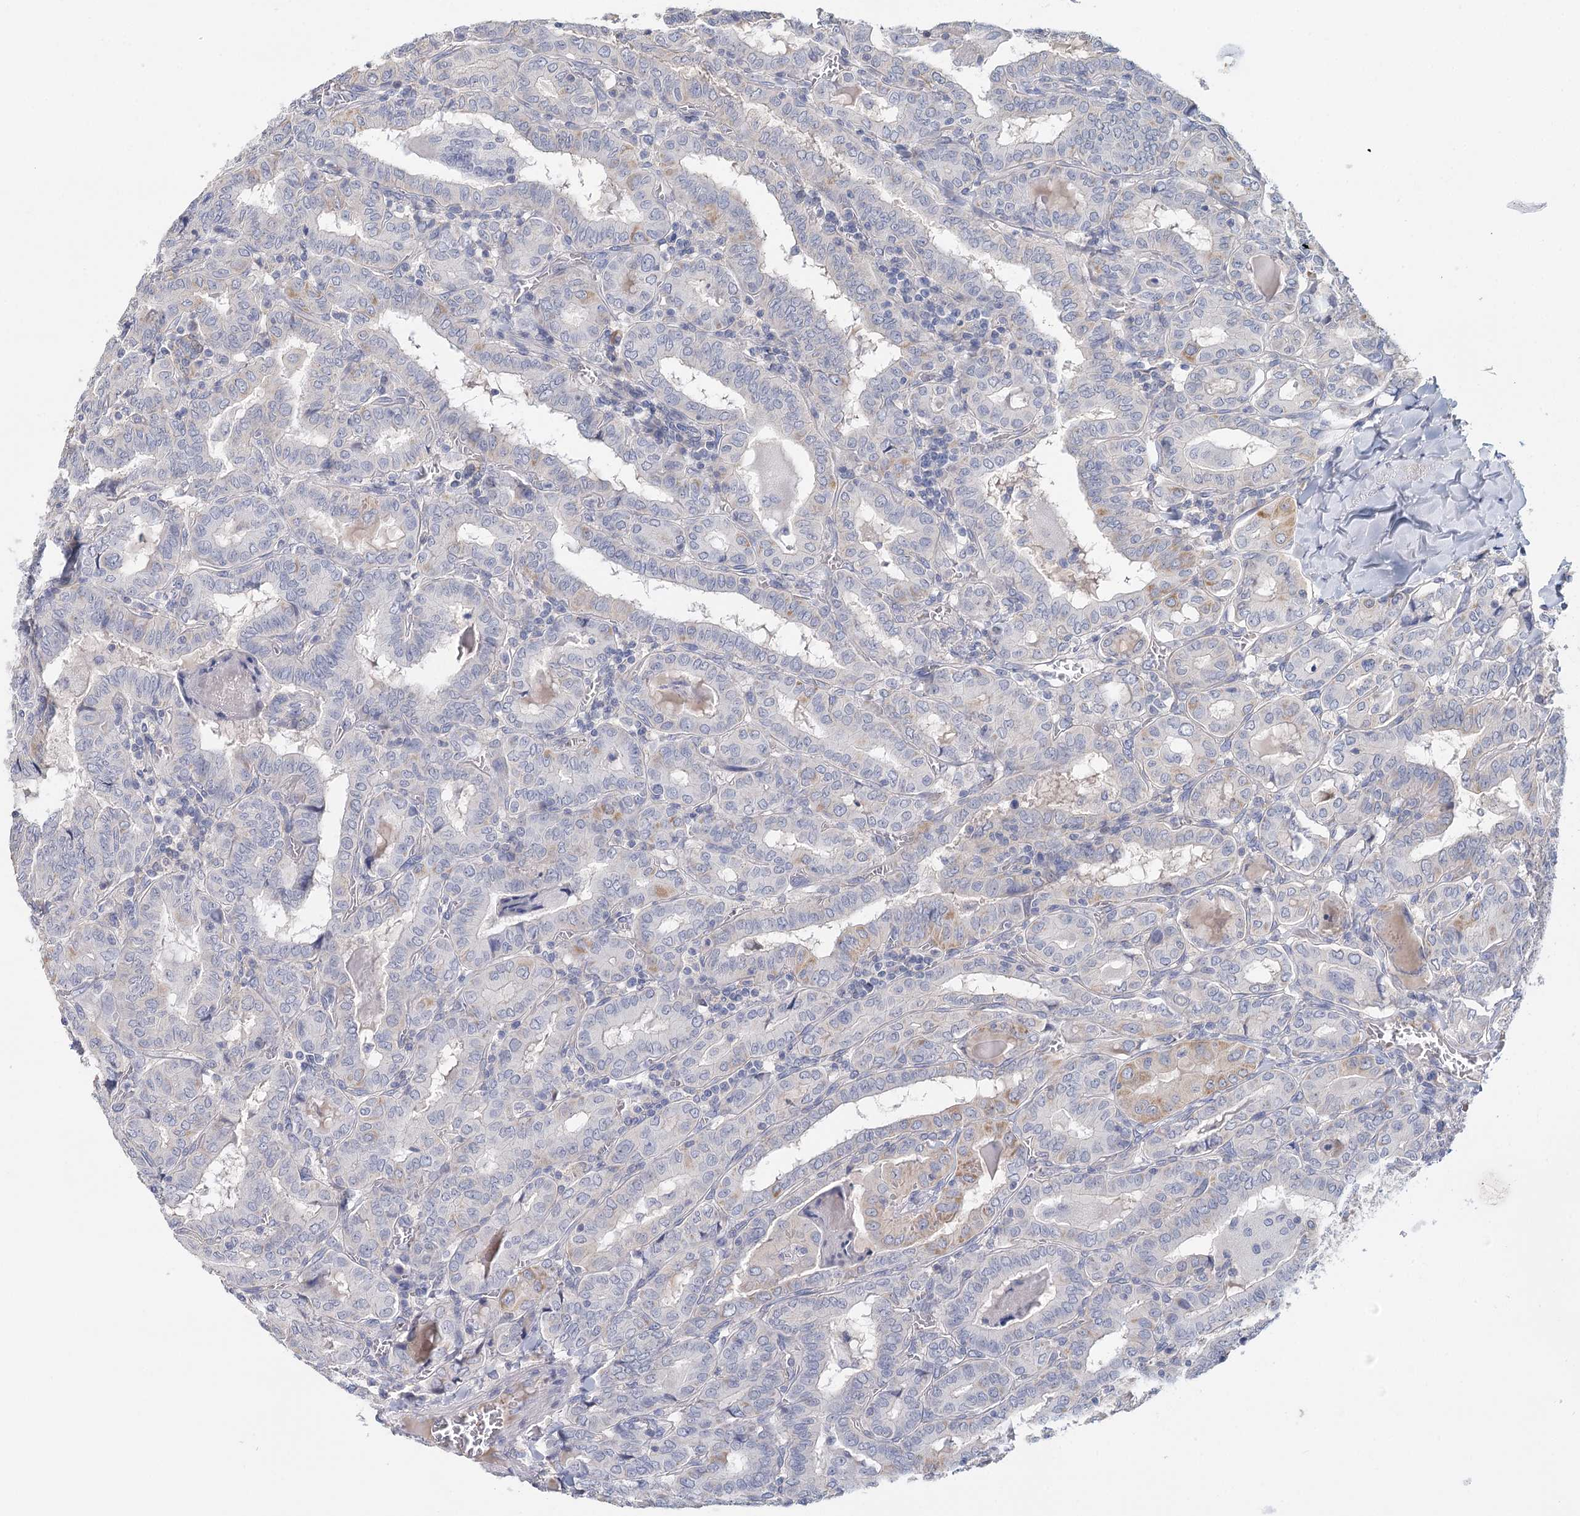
{"staining": {"intensity": "negative", "quantity": "none", "location": "none"}, "tissue": "thyroid cancer", "cell_type": "Tumor cells", "image_type": "cancer", "snomed": [{"axis": "morphology", "description": "Papillary adenocarcinoma, NOS"}, {"axis": "topography", "description": "Thyroid gland"}], "caption": "The IHC micrograph has no significant positivity in tumor cells of thyroid papillary adenocarcinoma tissue. (Stains: DAB (3,3'-diaminobenzidine) immunohistochemistry (IHC) with hematoxylin counter stain, Microscopy: brightfield microscopy at high magnification).", "gene": "ARHGAP44", "patient": {"sex": "female", "age": 72}}